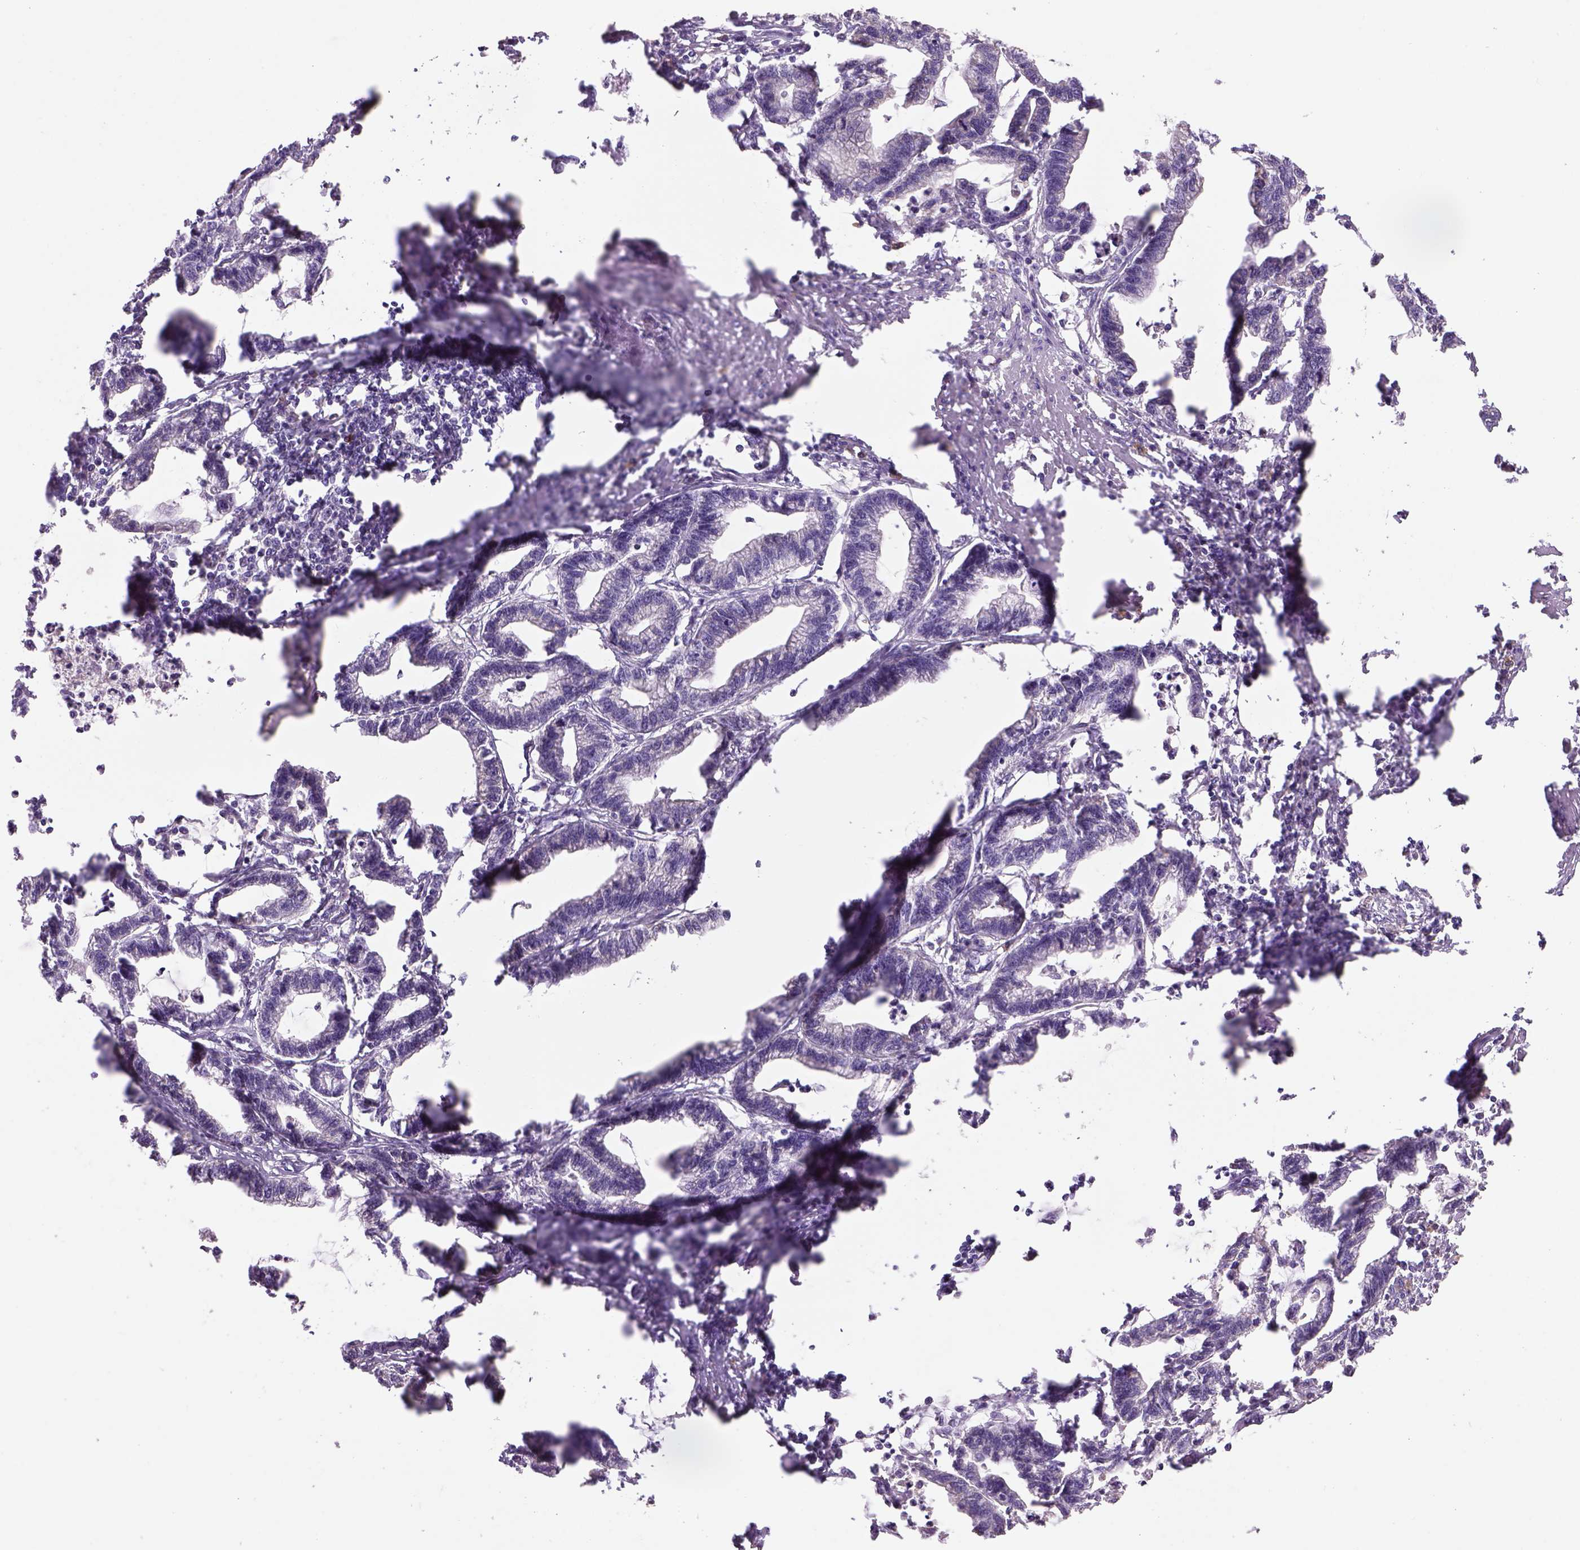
{"staining": {"intensity": "negative", "quantity": "none", "location": "none"}, "tissue": "stomach cancer", "cell_type": "Tumor cells", "image_type": "cancer", "snomed": [{"axis": "morphology", "description": "Adenocarcinoma, NOS"}, {"axis": "topography", "description": "Stomach"}], "caption": "IHC of stomach cancer shows no positivity in tumor cells.", "gene": "NAALAD2", "patient": {"sex": "male", "age": 83}}